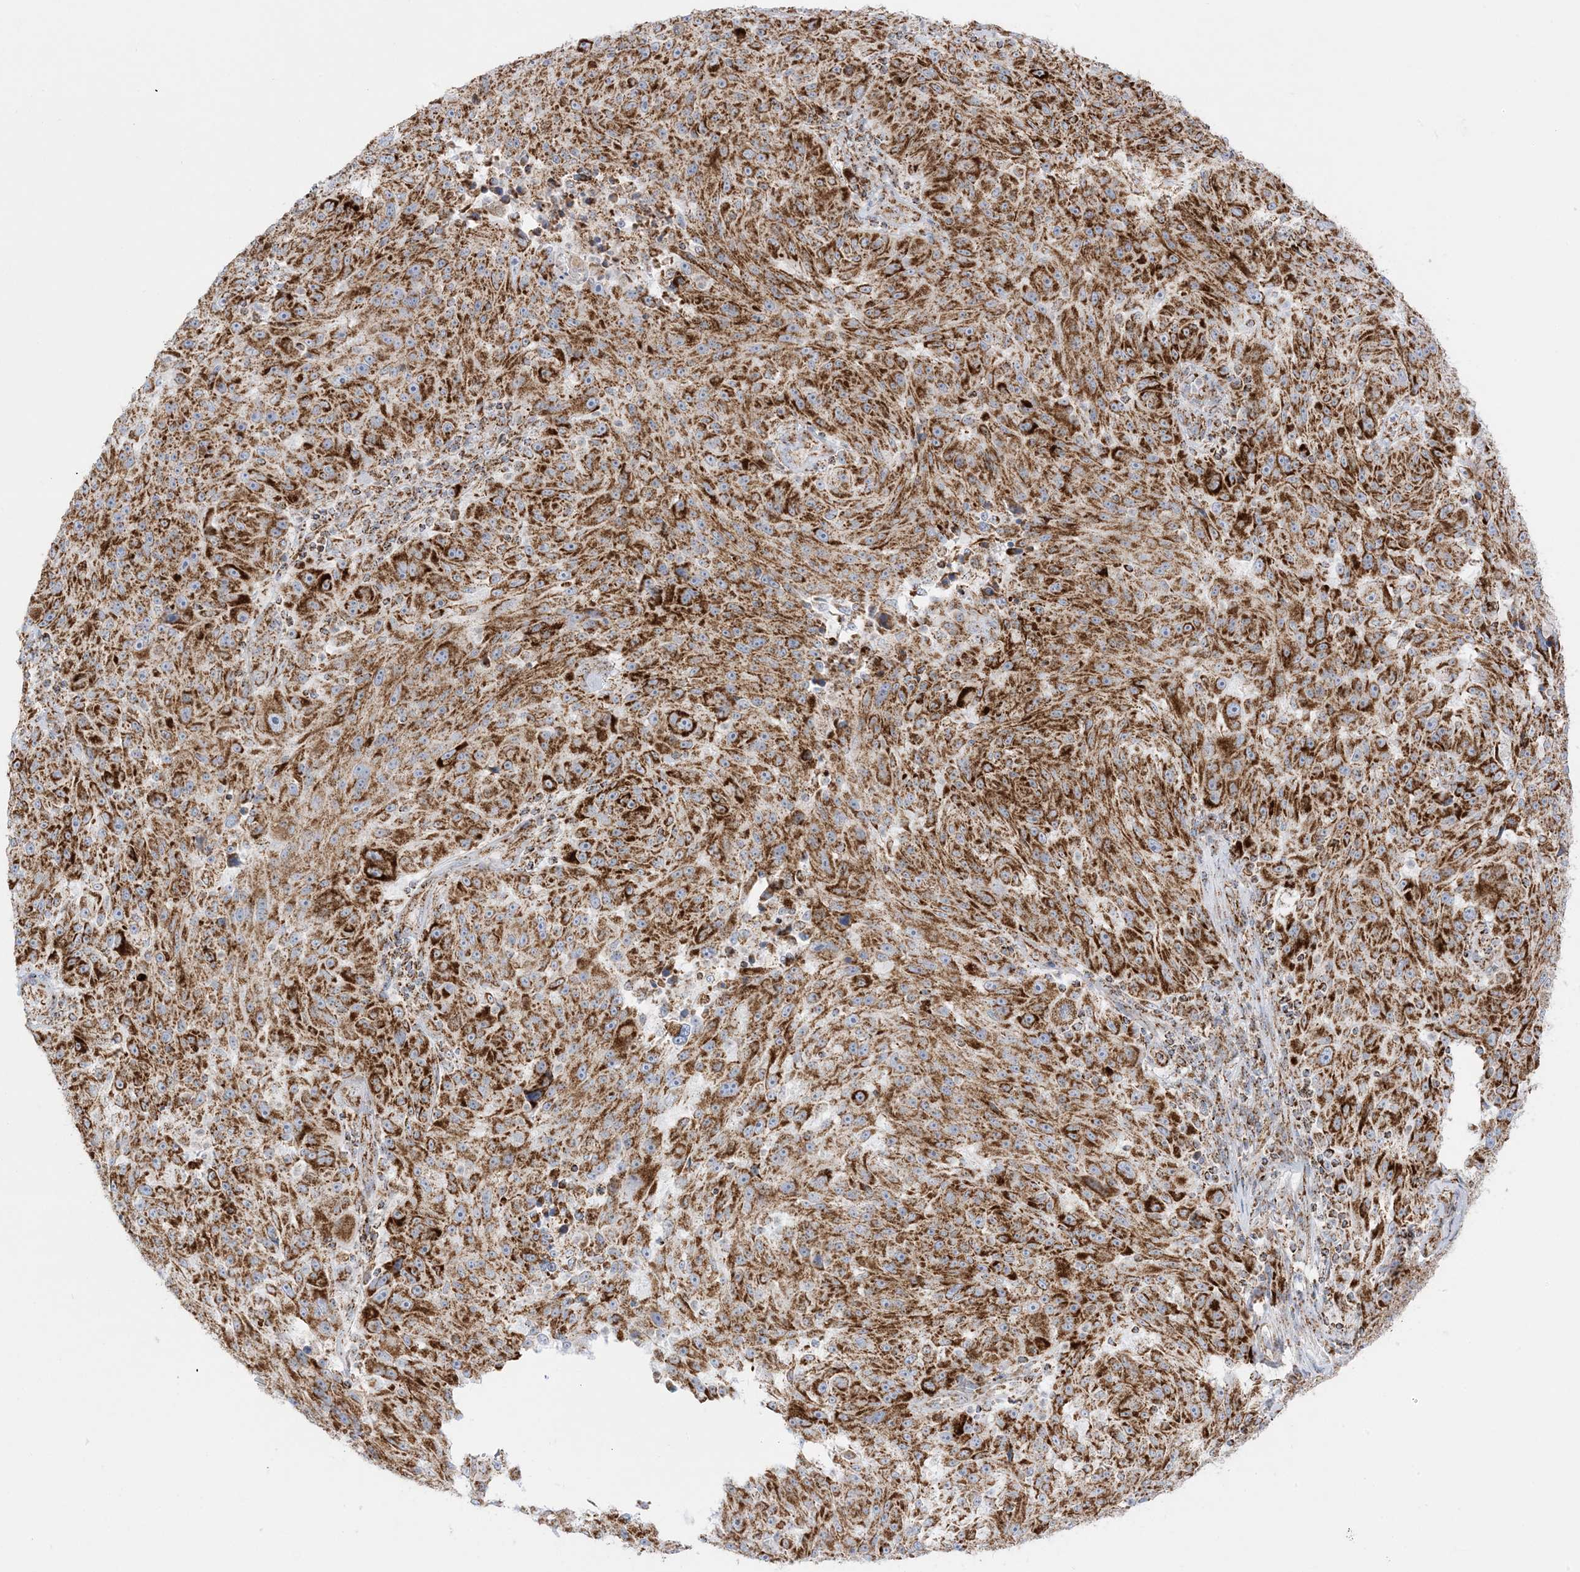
{"staining": {"intensity": "strong", "quantity": ">75%", "location": "cytoplasmic/membranous"}, "tissue": "melanoma", "cell_type": "Tumor cells", "image_type": "cancer", "snomed": [{"axis": "morphology", "description": "Malignant melanoma, NOS"}, {"axis": "topography", "description": "Skin"}], "caption": "Immunohistochemistry (DAB (3,3'-diaminobenzidine)) staining of melanoma displays strong cytoplasmic/membranous protein staining in about >75% of tumor cells. (DAB IHC with brightfield microscopy, high magnification).", "gene": "MRPS36", "patient": {"sex": "male", "age": 53}}